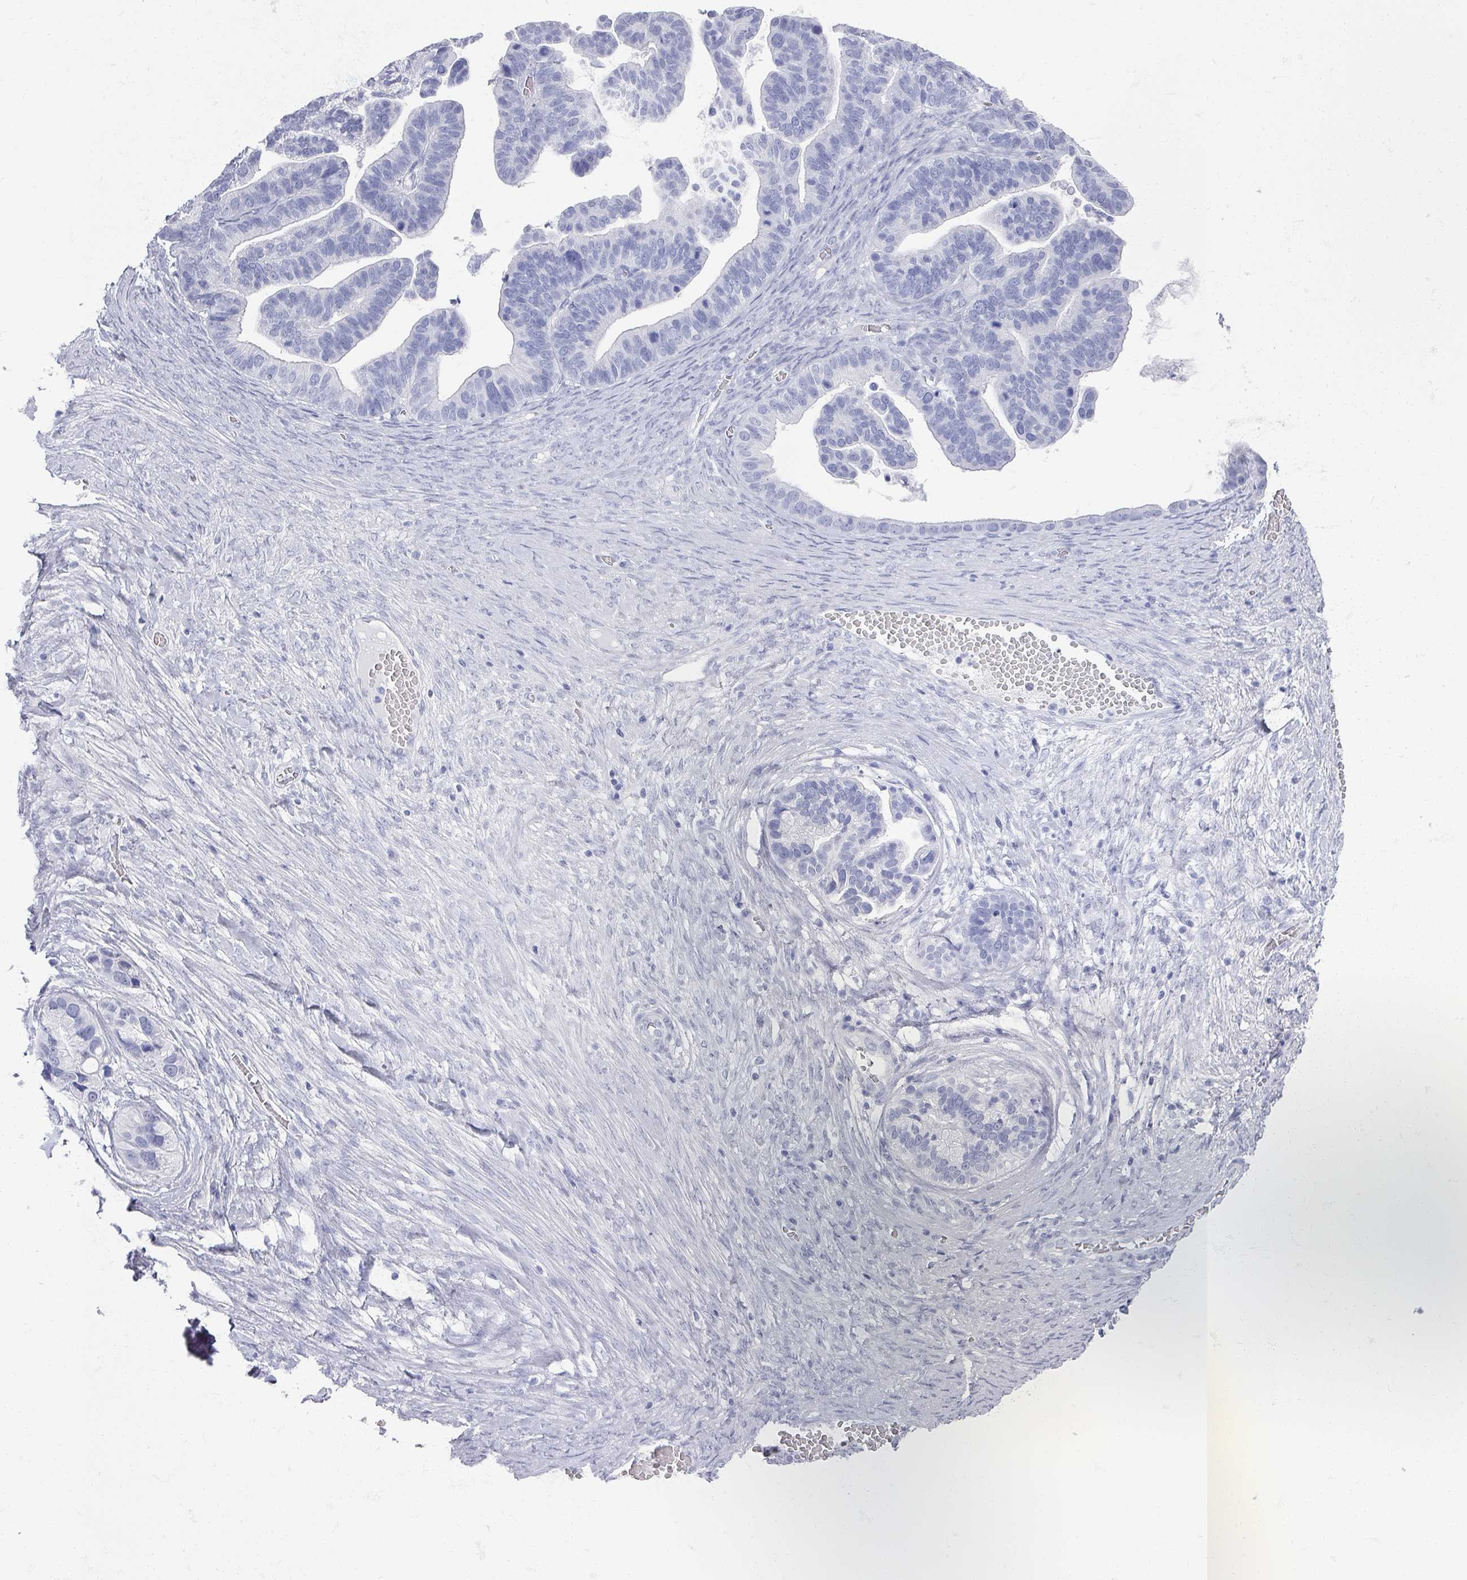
{"staining": {"intensity": "negative", "quantity": "none", "location": "none"}, "tissue": "ovarian cancer", "cell_type": "Tumor cells", "image_type": "cancer", "snomed": [{"axis": "morphology", "description": "Cystadenocarcinoma, serous, NOS"}, {"axis": "topography", "description": "Ovary"}], "caption": "Photomicrograph shows no significant protein expression in tumor cells of ovarian cancer (serous cystadenocarcinoma). (Stains: DAB IHC with hematoxylin counter stain, Microscopy: brightfield microscopy at high magnification).", "gene": "OMG", "patient": {"sex": "female", "age": 56}}